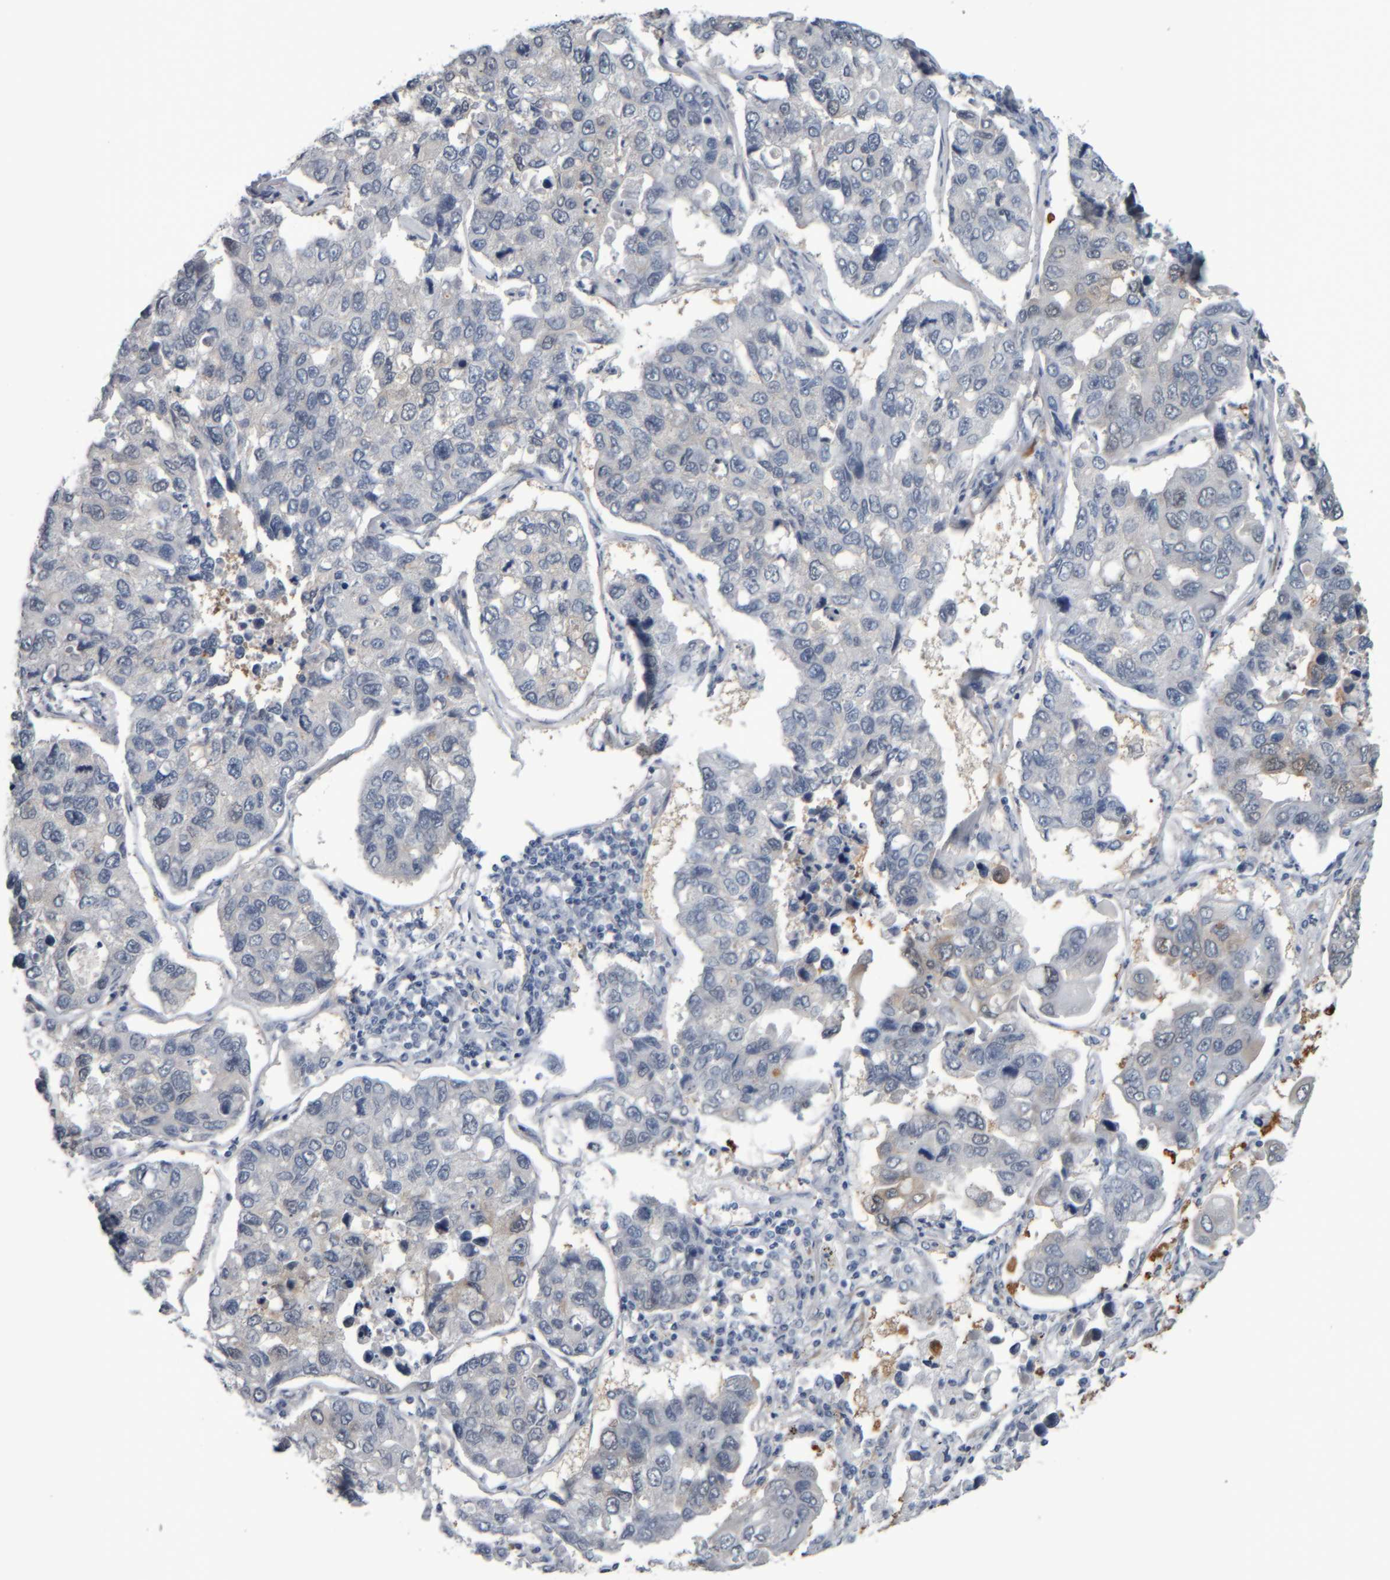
{"staining": {"intensity": "negative", "quantity": "none", "location": "none"}, "tissue": "lung cancer", "cell_type": "Tumor cells", "image_type": "cancer", "snomed": [{"axis": "morphology", "description": "Adenocarcinoma, NOS"}, {"axis": "topography", "description": "Lung"}], "caption": "A high-resolution histopathology image shows IHC staining of lung adenocarcinoma, which shows no significant expression in tumor cells. (Stains: DAB (3,3'-diaminobenzidine) IHC with hematoxylin counter stain, Microscopy: brightfield microscopy at high magnification).", "gene": "COL14A1", "patient": {"sex": "male", "age": 64}}